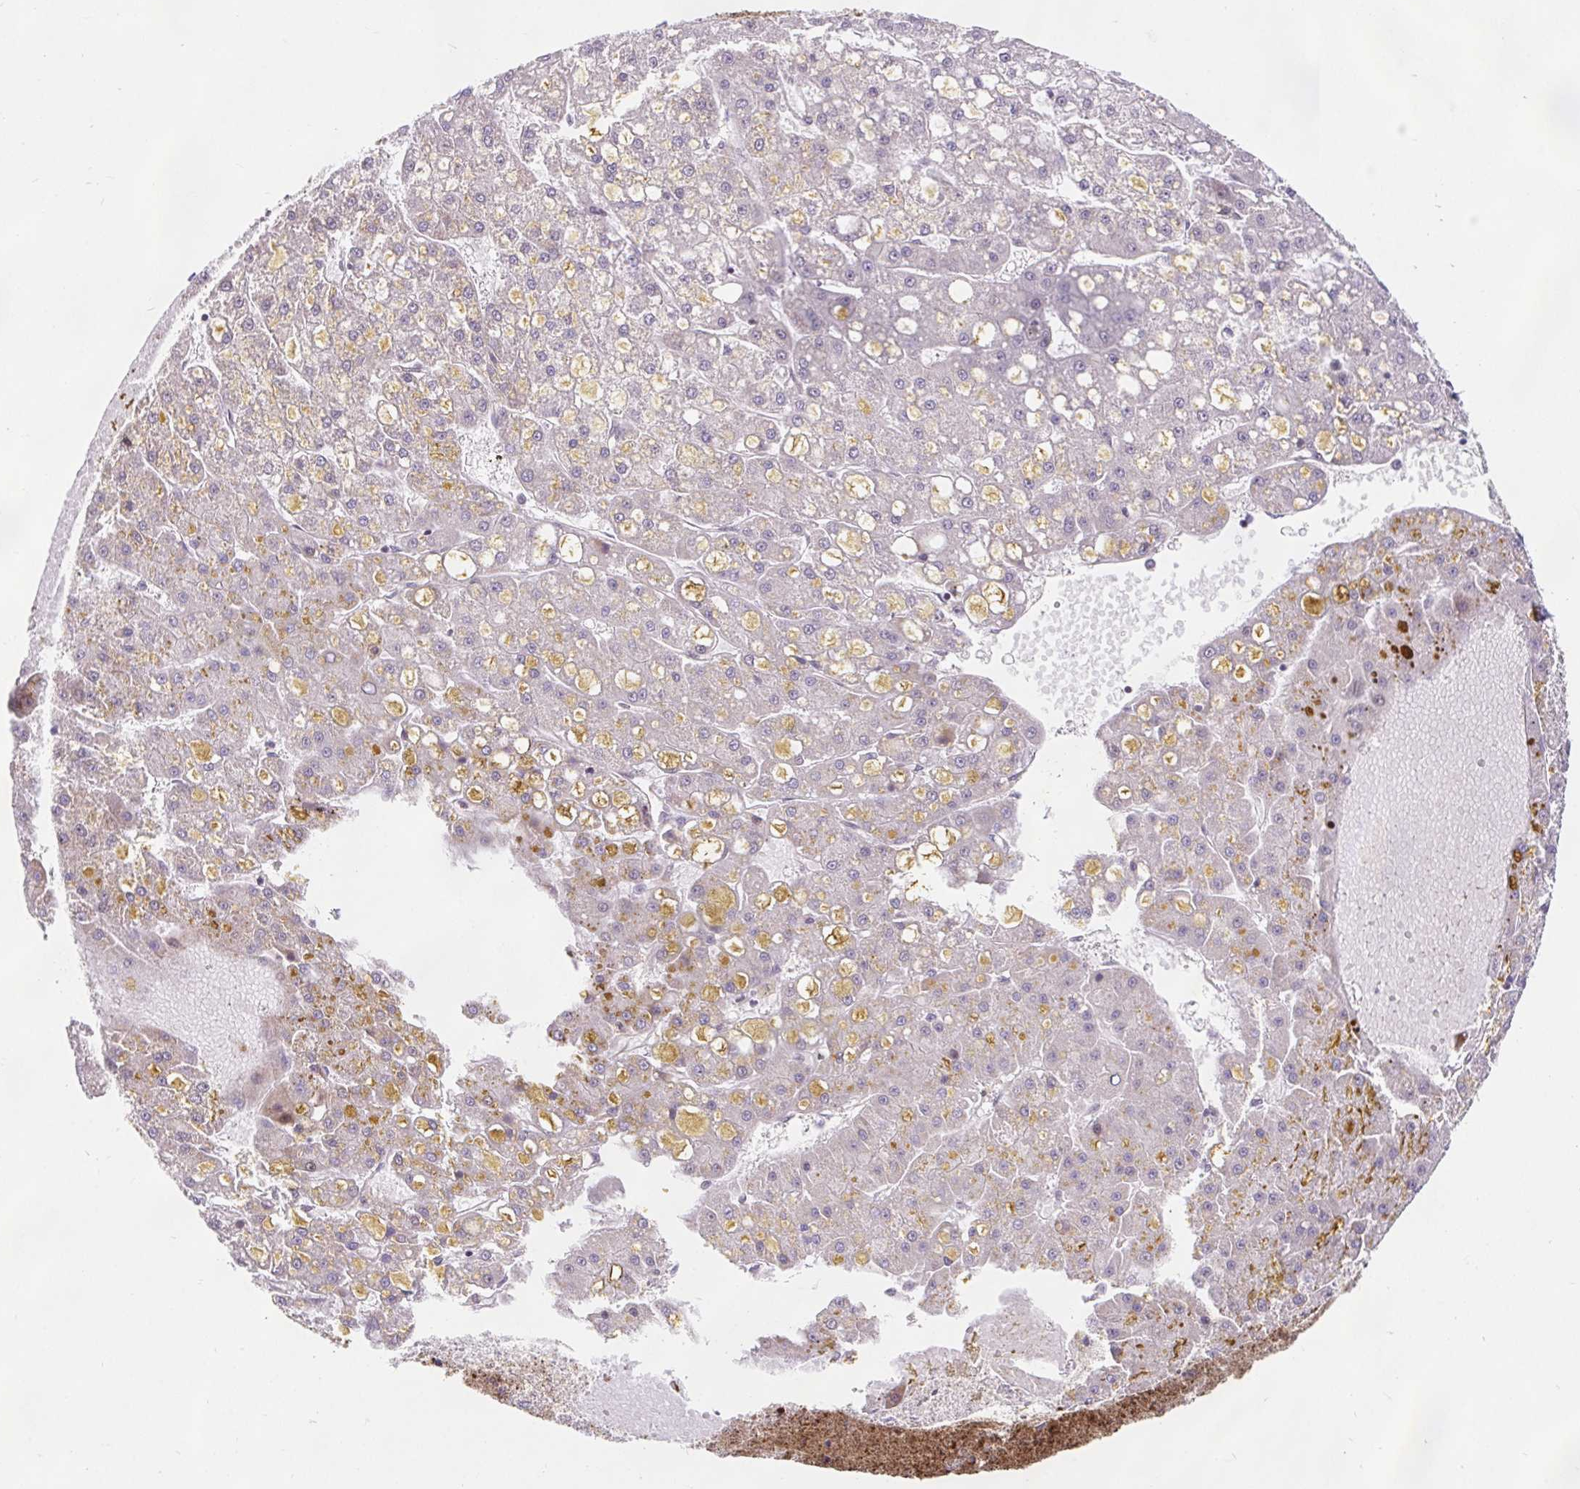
{"staining": {"intensity": "negative", "quantity": "none", "location": "none"}, "tissue": "liver cancer", "cell_type": "Tumor cells", "image_type": "cancer", "snomed": [{"axis": "morphology", "description": "Carcinoma, Hepatocellular, NOS"}, {"axis": "topography", "description": "Liver"}], "caption": "Tumor cells are negative for brown protein staining in liver hepatocellular carcinoma. The staining was performed using DAB (3,3'-diaminobenzidine) to visualize the protein expression in brown, while the nuclei were stained in blue with hematoxylin (Magnification: 20x).", "gene": "LYPD5", "patient": {"sex": "male", "age": 67}}